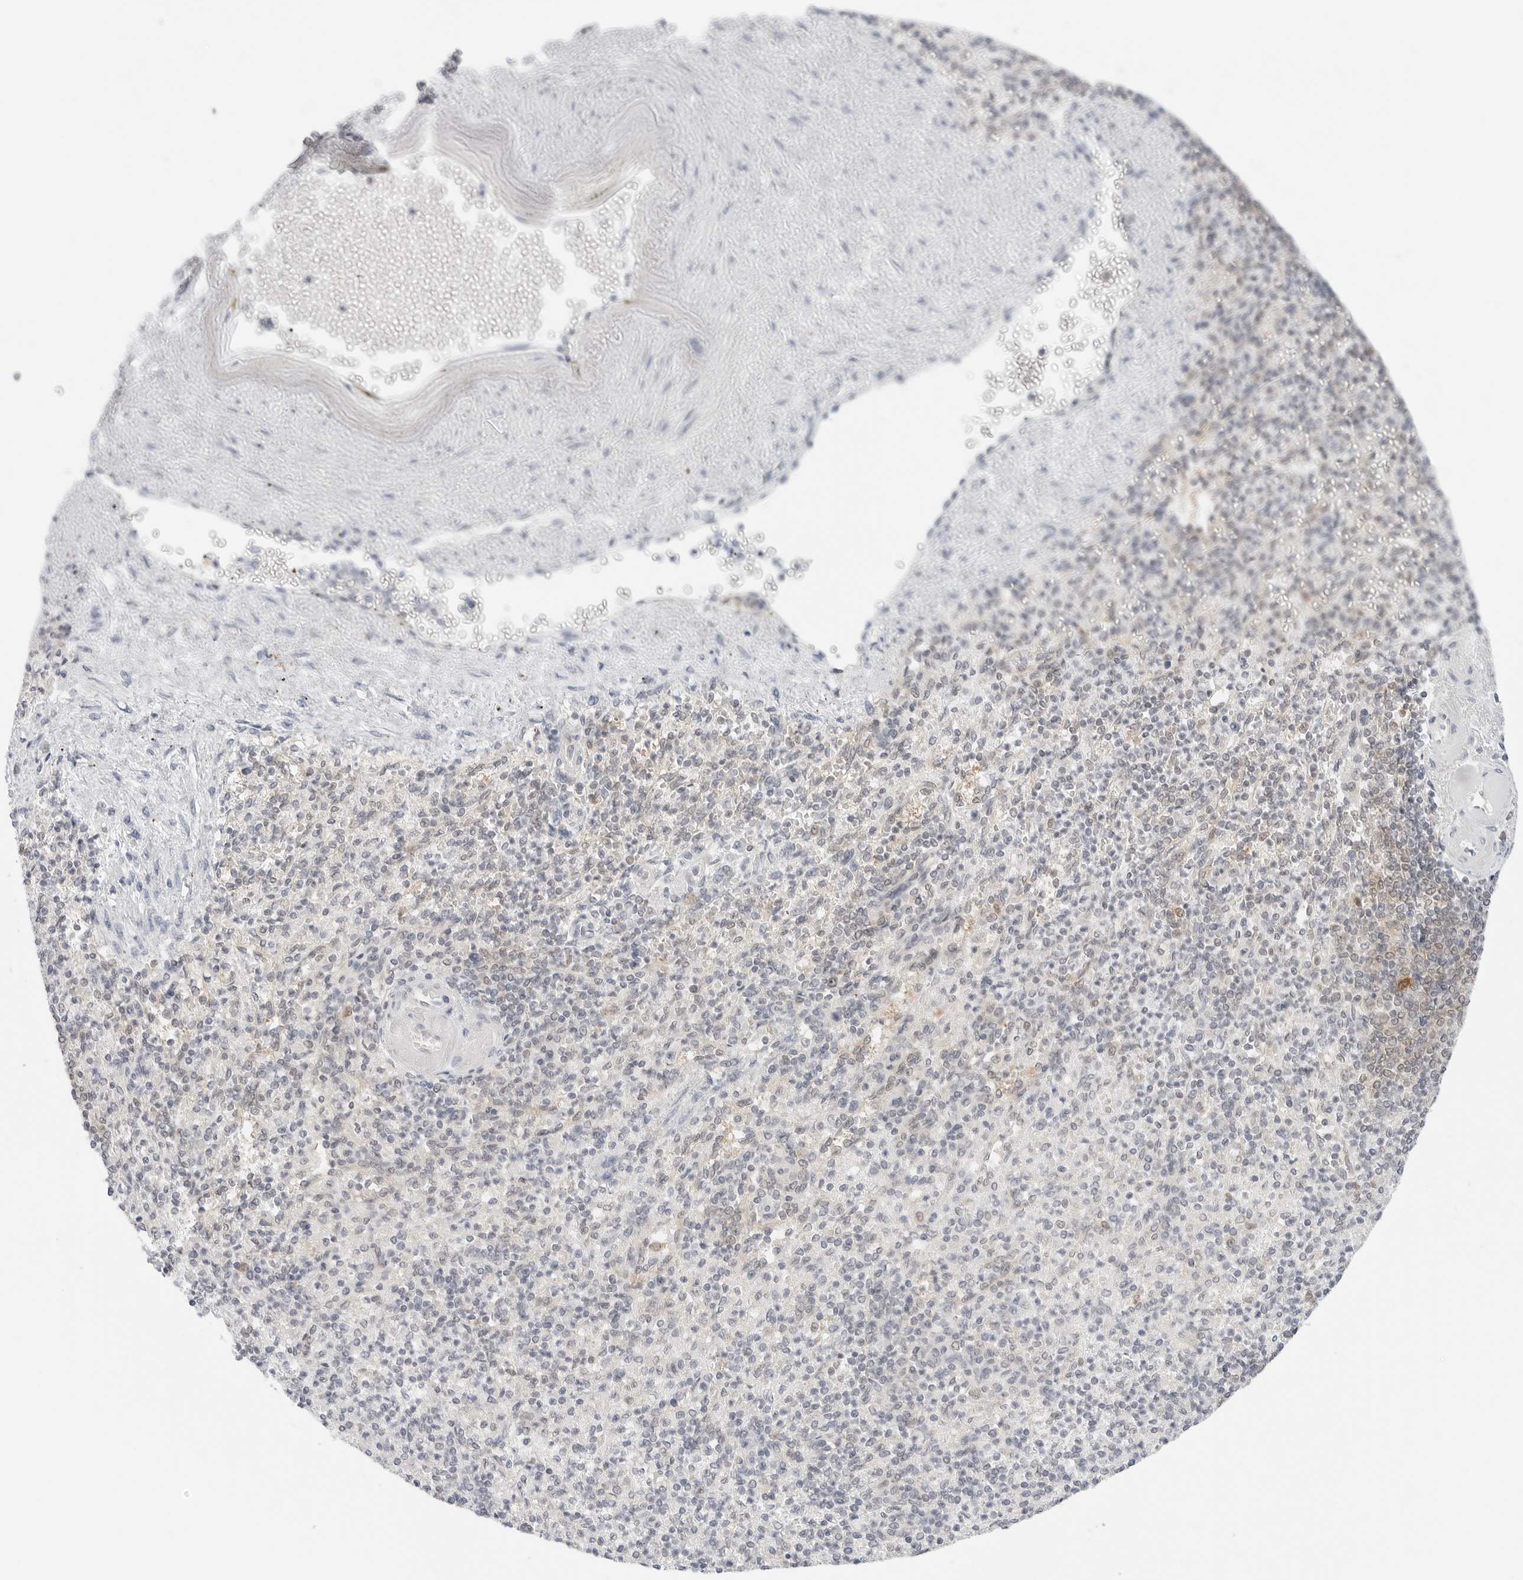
{"staining": {"intensity": "negative", "quantity": "none", "location": "none"}, "tissue": "spleen", "cell_type": "Cells in red pulp", "image_type": "normal", "snomed": [{"axis": "morphology", "description": "Normal tissue, NOS"}, {"axis": "topography", "description": "Spleen"}], "caption": "DAB (3,3'-diaminobenzidine) immunohistochemical staining of normal human spleen shows no significant staining in cells in red pulp.", "gene": "NUDC", "patient": {"sex": "female", "age": 74}}